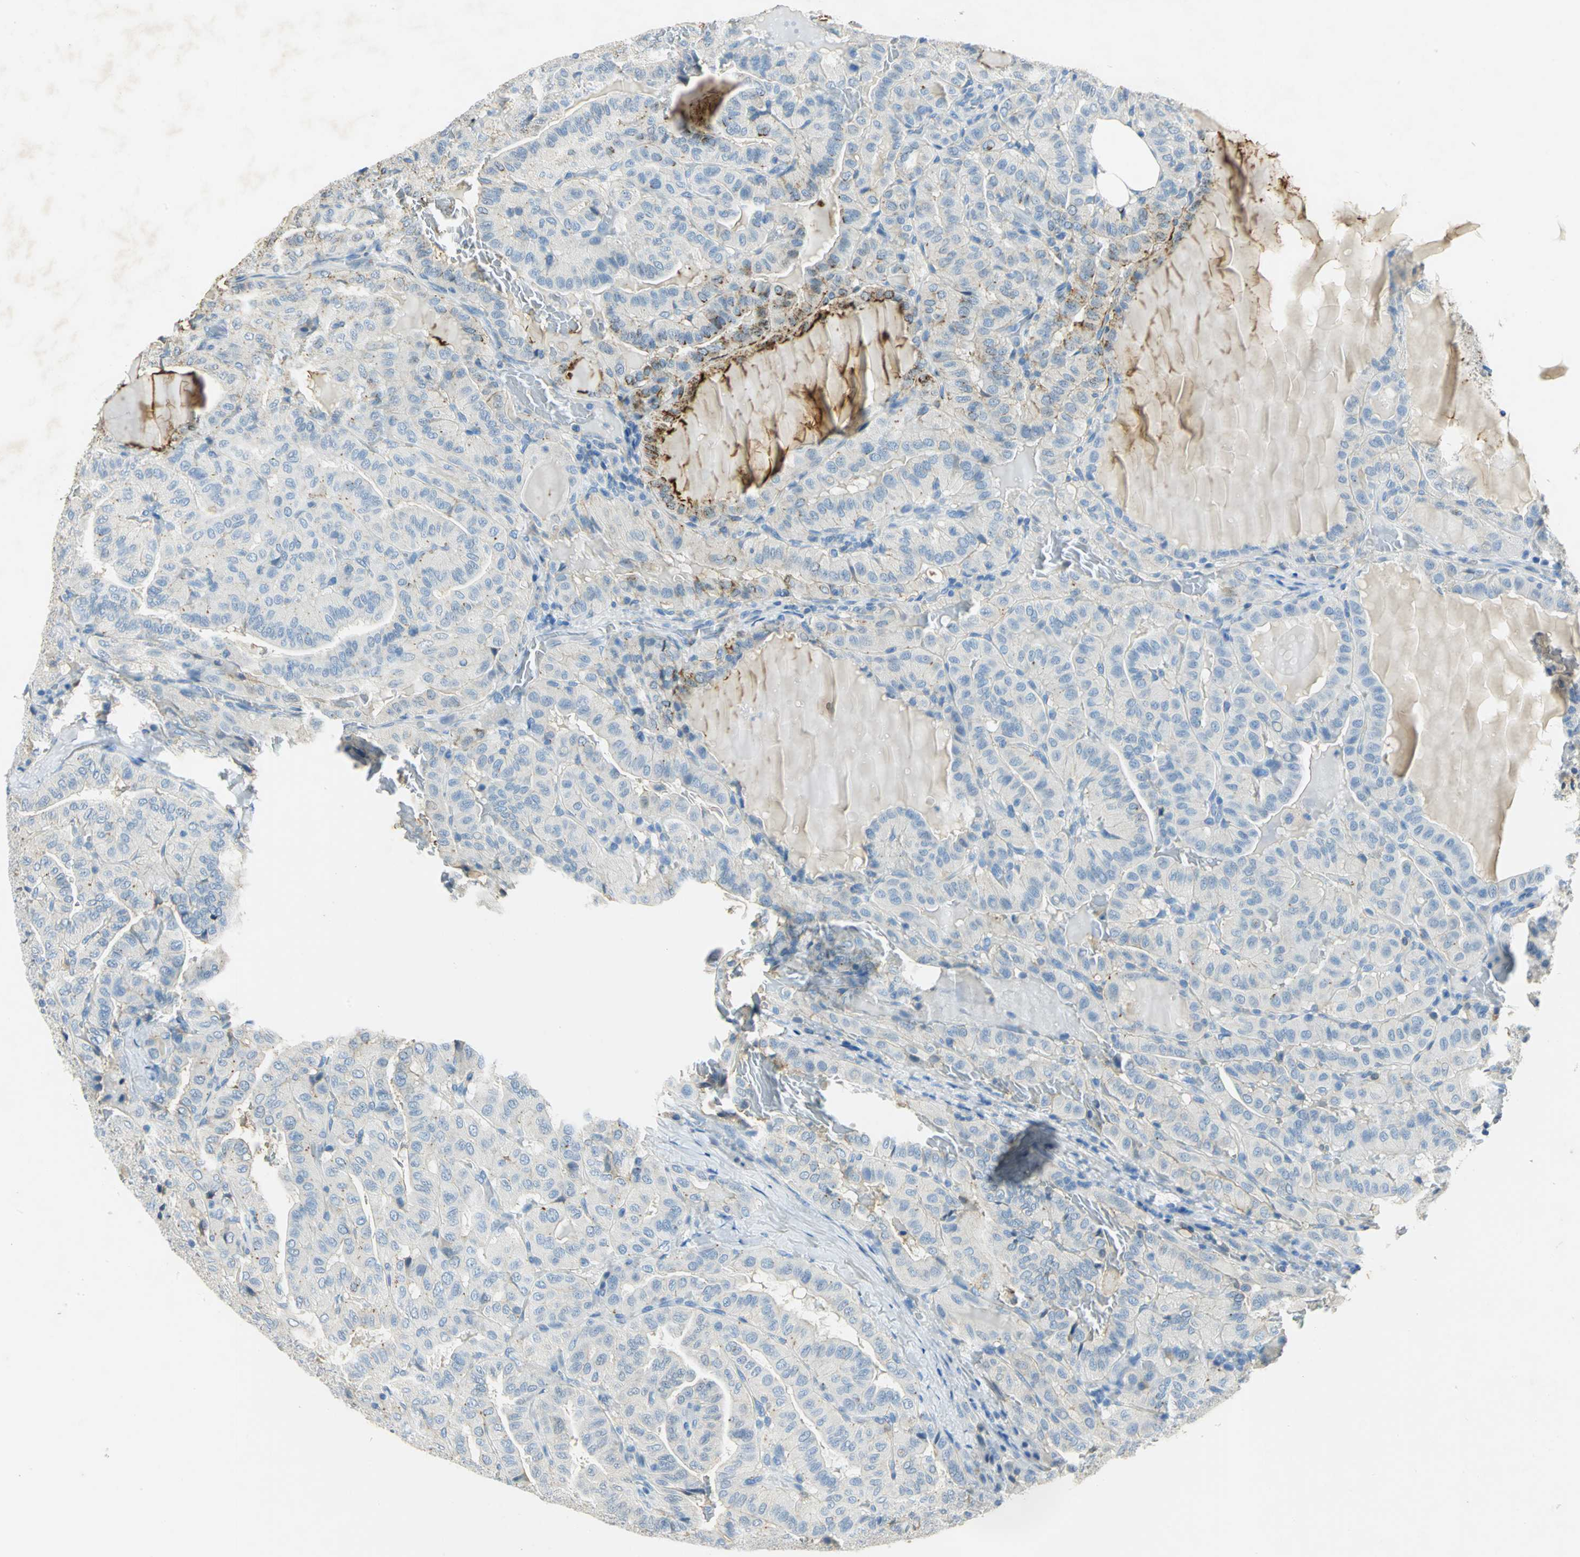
{"staining": {"intensity": "negative", "quantity": "none", "location": "none"}, "tissue": "thyroid cancer", "cell_type": "Tumor cells", "image_type": "cancer", "snomed": [{"axis": "morphology", "description": "Papillary adenocarcinoma, NOS"}, {"axis": "topography", "description": "Thyroid gland"}], "caption": "High power microscopy image of an immunohistochemistry (IHC) image of thyroid papillary adenocarcinoma, revealing no significant staining in tumor cells.", "gene": "ANXA4", "patient": {"sex": "male", "age": 77}}